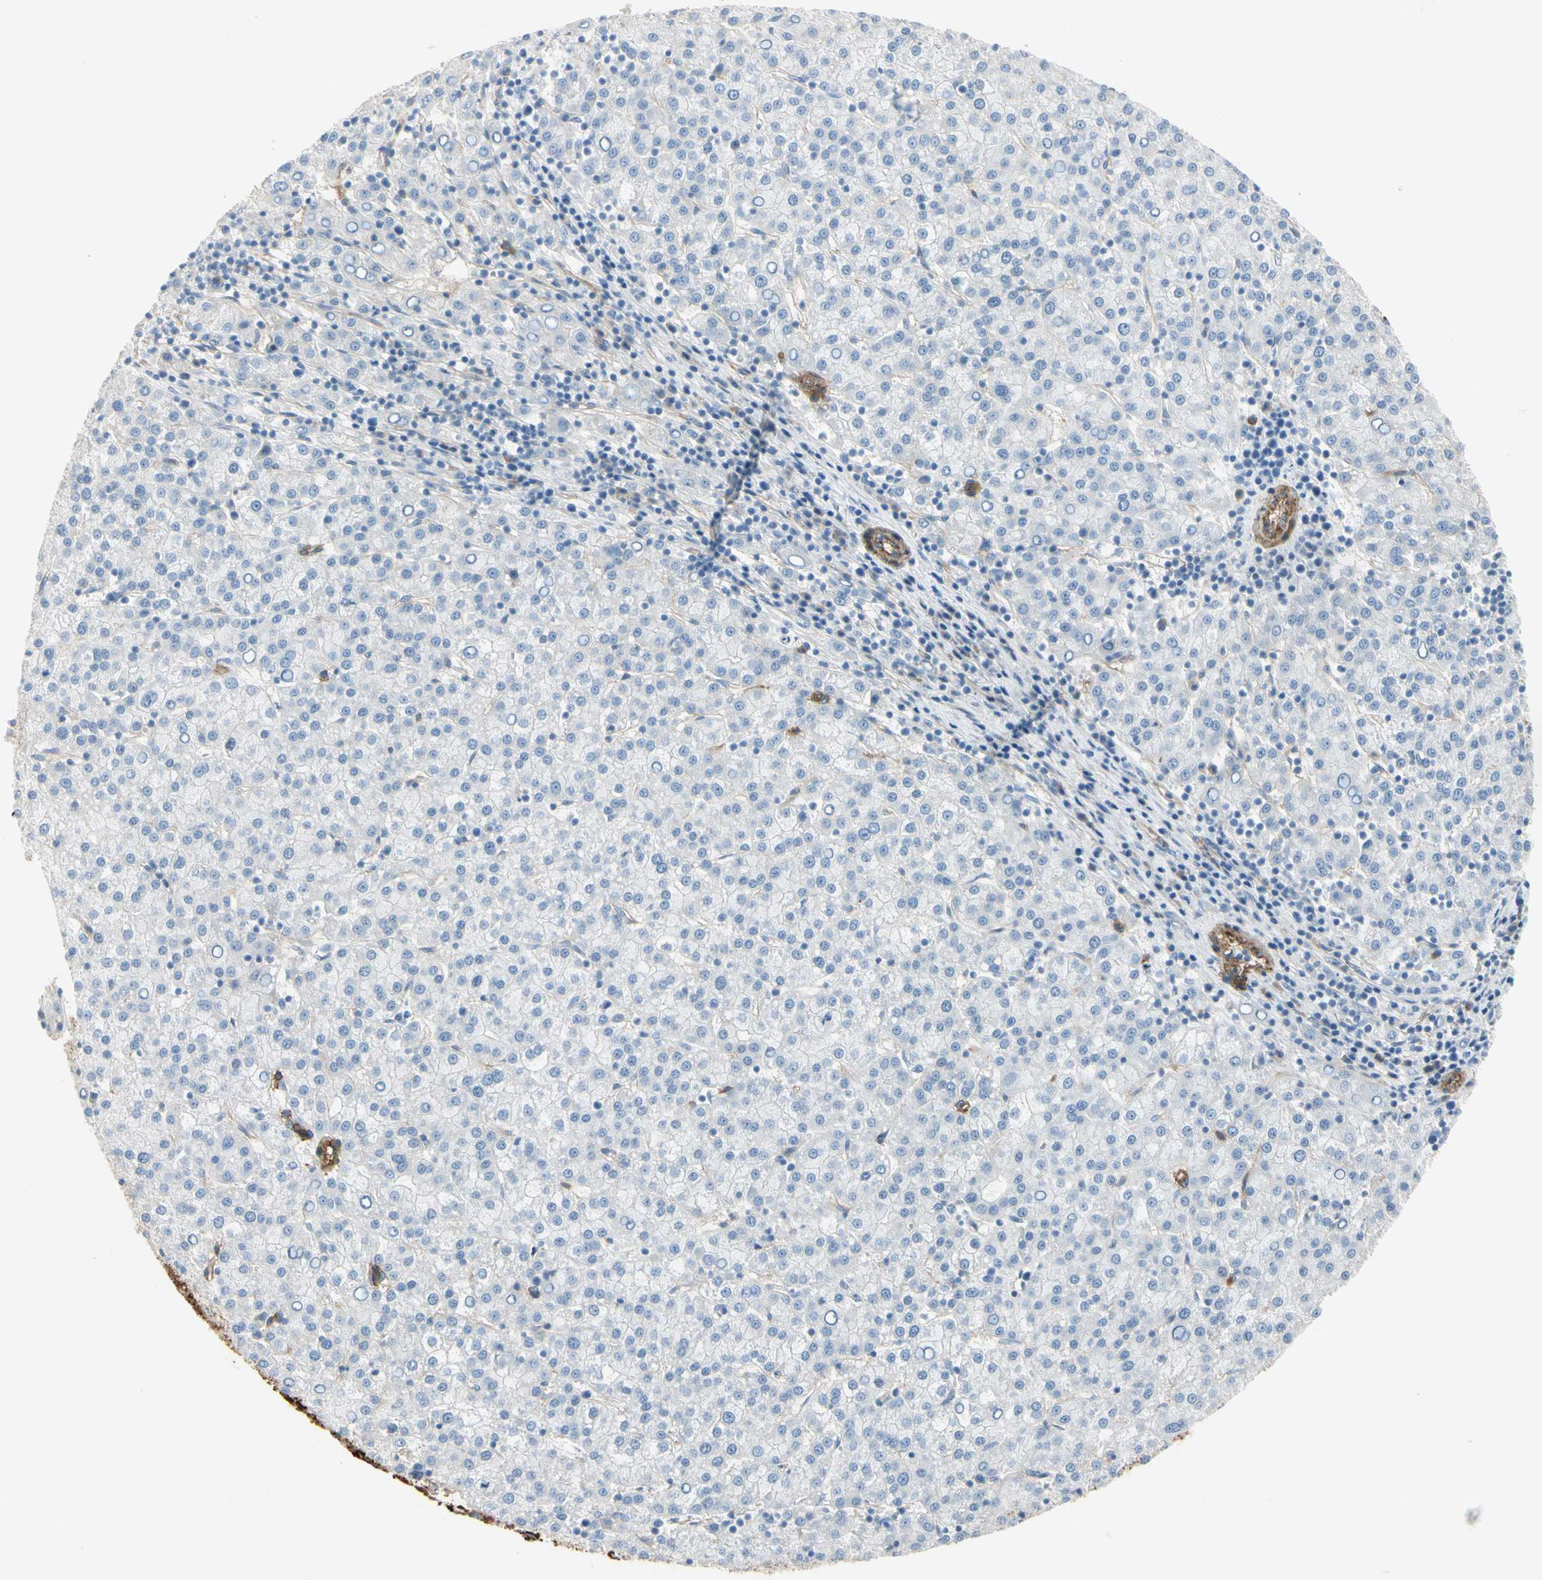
{"staining": {"intensity": "negative", "quantity": "none", "location": "none"}, "tissue": "liver cancer", "cell_type": "Tumor cells", "image_type": "cancer", "snomed": [{"axis": "morphology", "description": "Carcinoma, Hepatocellular, NOS"}, {"axis": "topography", "description": "Liver"}], "caption": "Hepatocellular carcinoma (liver) stained for a protein using IHC shows no expression tumor cells.", "gene": "ITGA3", "patient": {"sex": "female", "age": 58}}